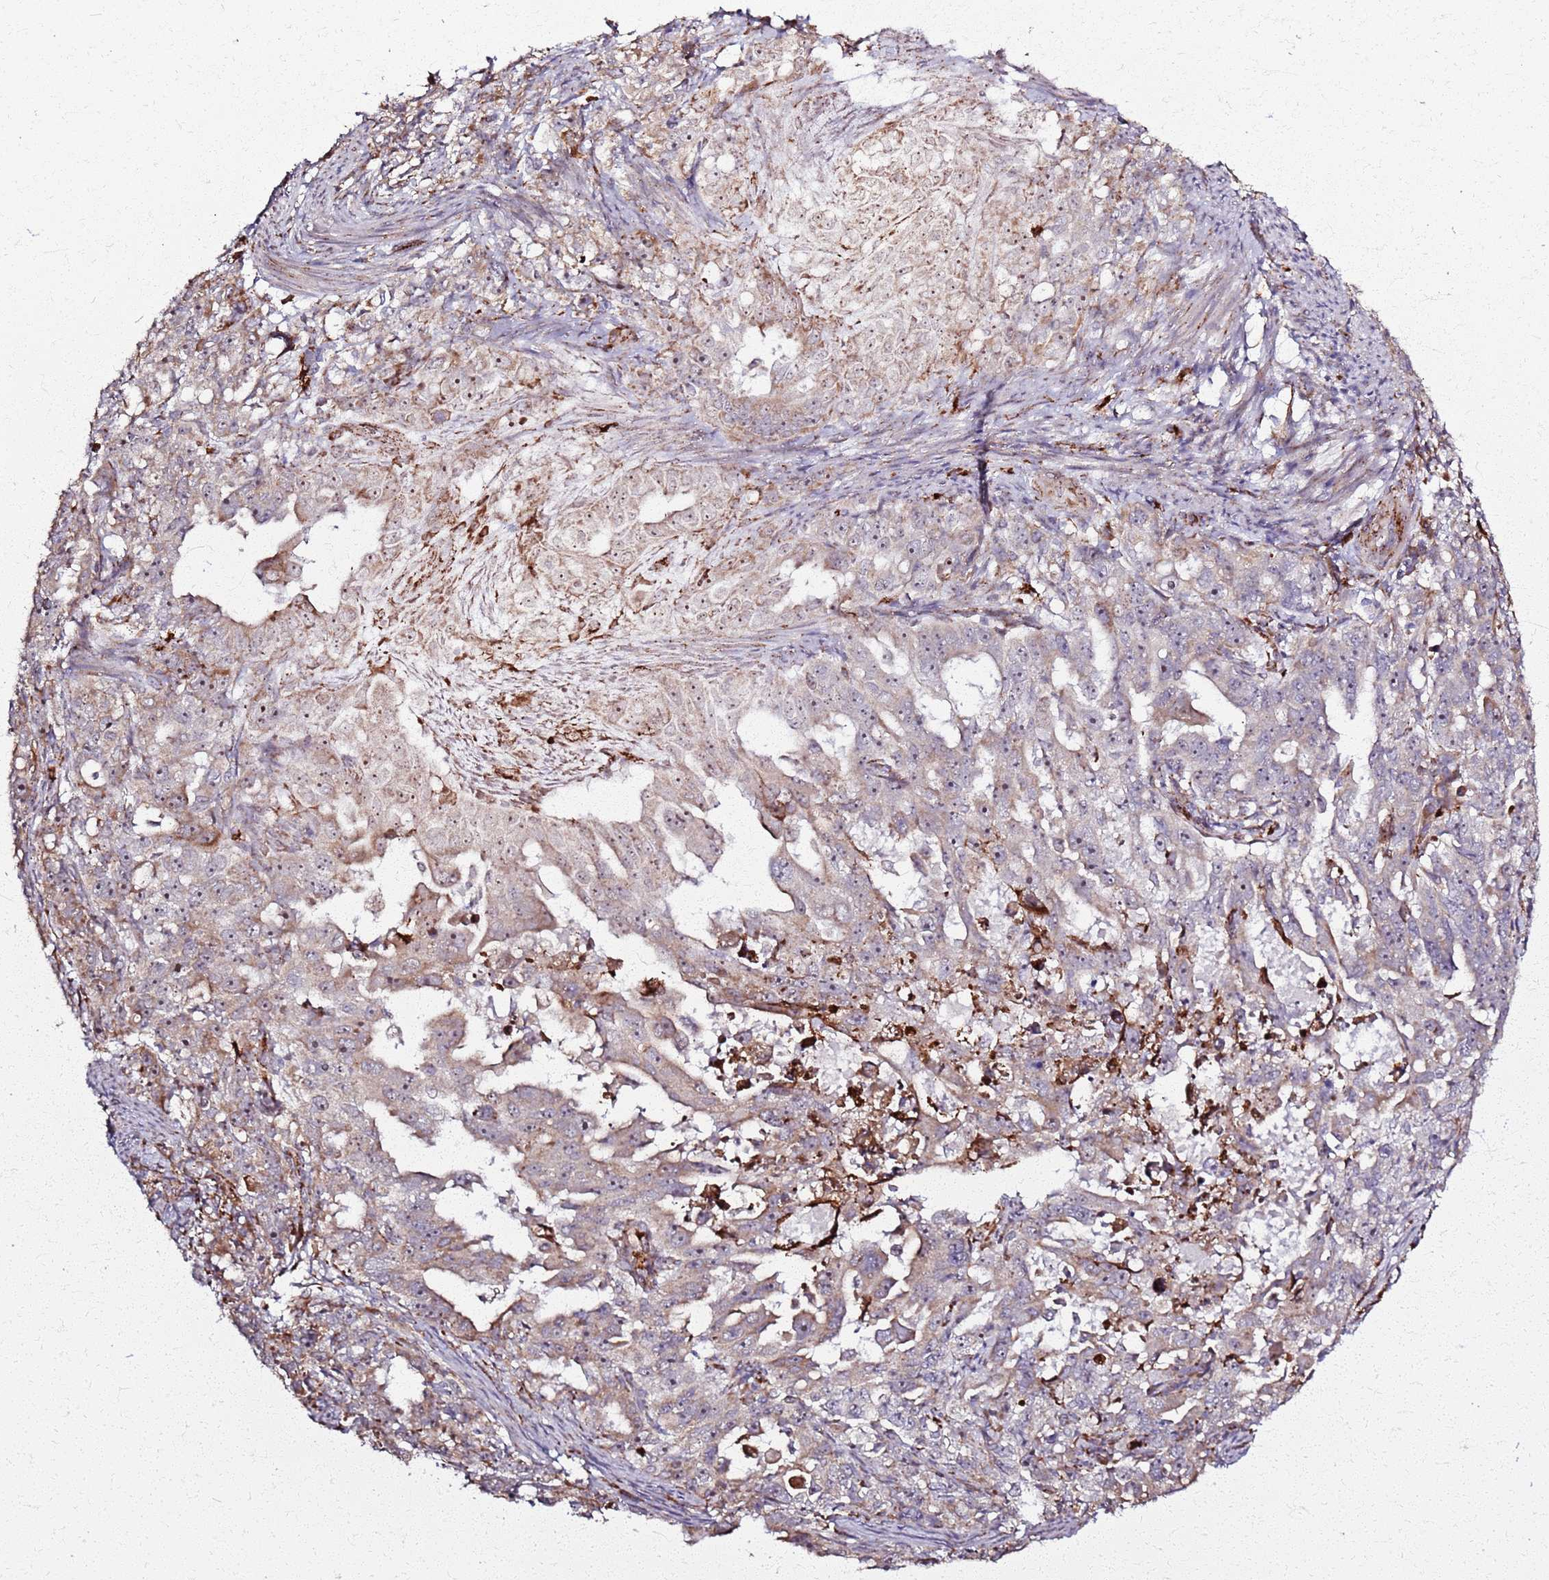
{"staining": {"intensity": "weak", "quantity": "25%-75%", "location": "cytoplasmic/membranous,nuclear"}, "tissue": "endometrial cancer", "cell_type": "Tumor cells", "image_type": "cancer", "snomed": [{"axis": "morphology", "description": "Adenocarcinoma, NOS"}, {"axis": "topography", "description": "Endometrium"}], "caption": "Adenocarcinoma (endometrial) stained with DAB (3,3'-diaminobenzidine) immunohistochemistry exhibits low levels of weak cytoplasmic/membranous and nuclear staining in about 25%-75% of tumor cells. The protein is stained brown, and the nuclei are stained in blue (DAB IHC with brightfield microscopy, high magnification).", "gene": "KRI1", "patient": {"sex": "female", "age": 65}}